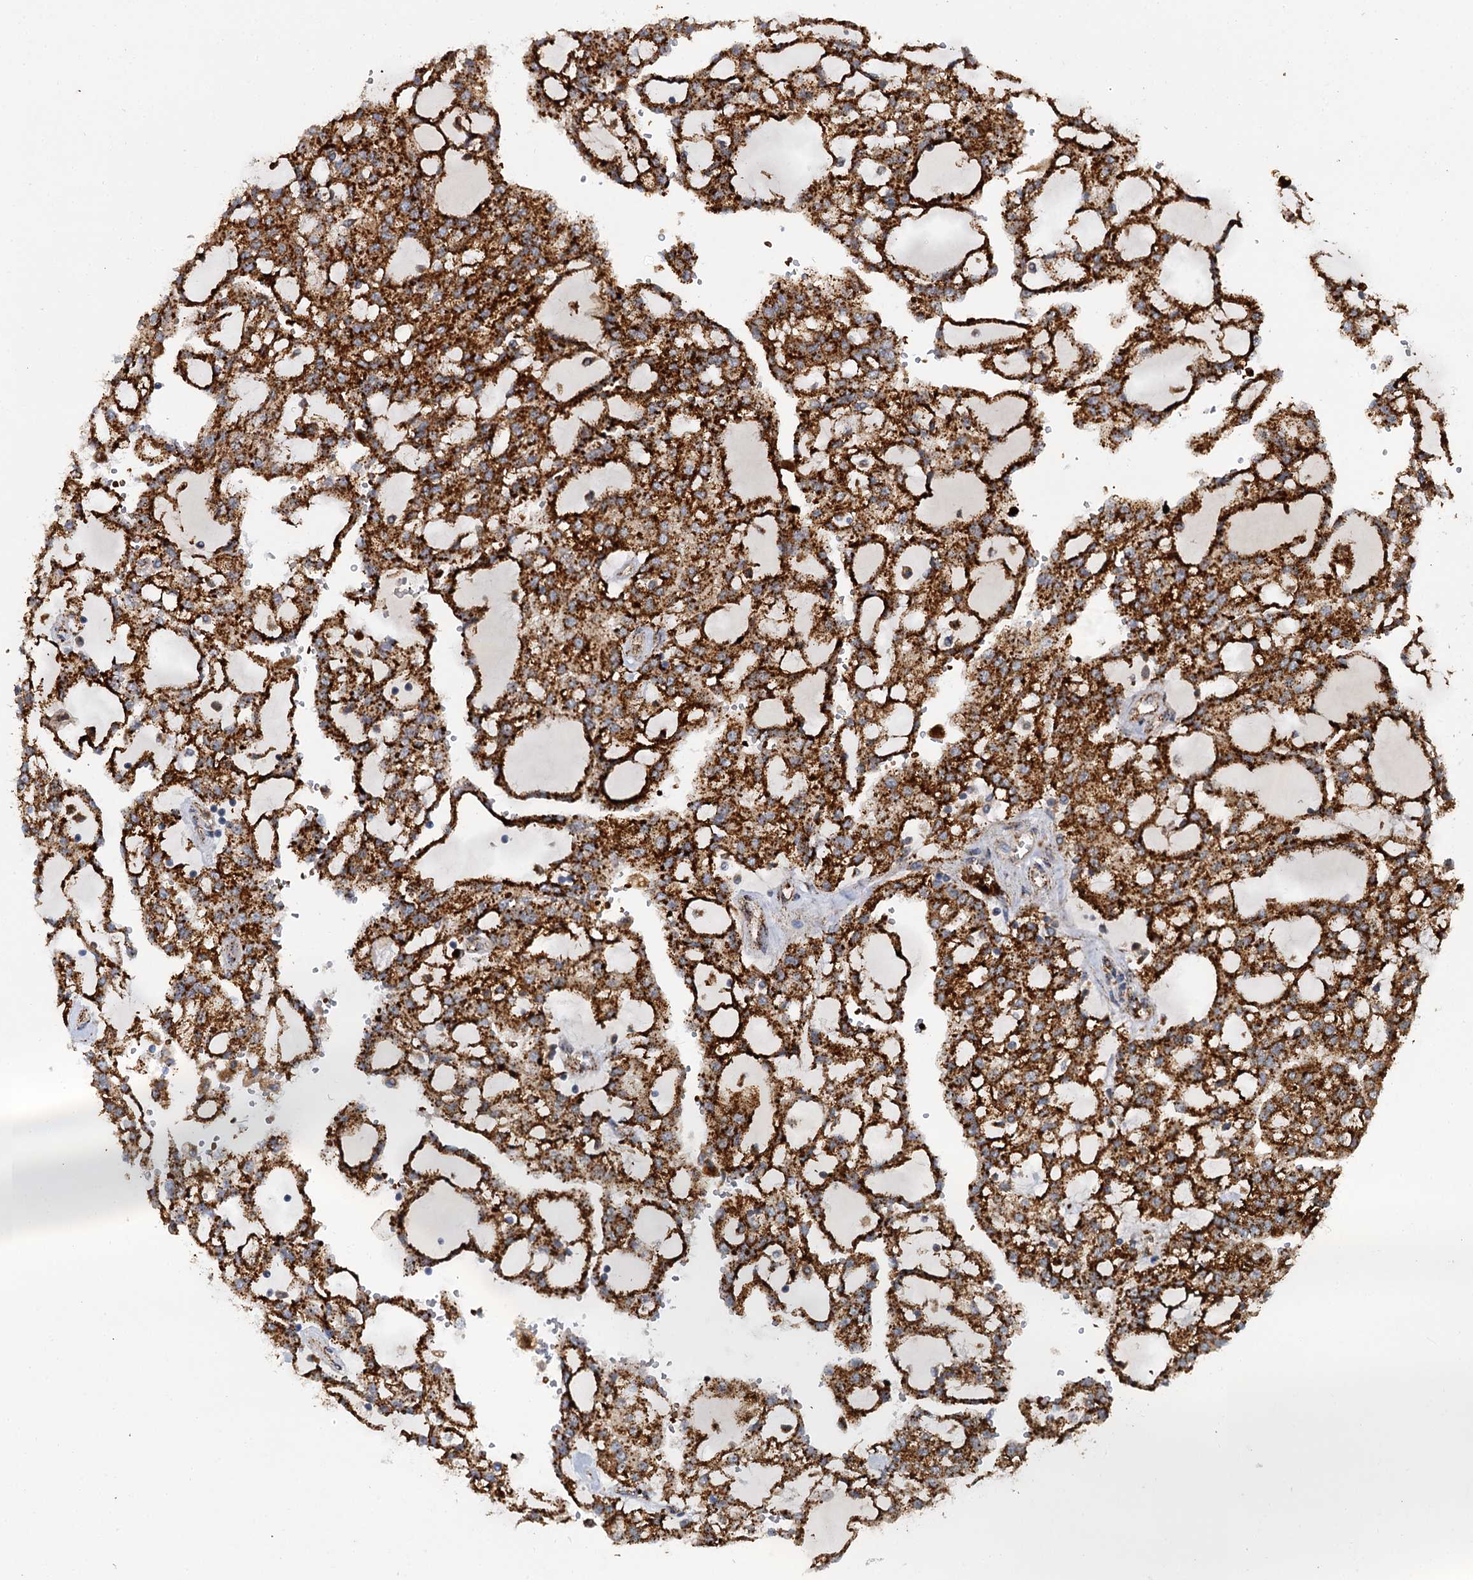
{"staining": {"intensity": "strong", "quantity": ">75%", "location": "cytoplasmic/membranous"}, "tissue": "renal cancer", "cell_type": "Tumor cells", "image_type": "cancer", "snomed": [{"axis": "morphology", "description": "Adenocarcinoma, NOS"}, {"axis": "topography", "description": "Kidney"}], "caption": "Immunohistochemical staining of human adenocarcinoma (renal) reveals high levels of strong cytoplasmic/membranous staining in about >75% of tumor cells. (IHC, brightfield microscopy, high magnification).", "gene": "GBA1", "patient": {"sex": "male", "age": 63}}